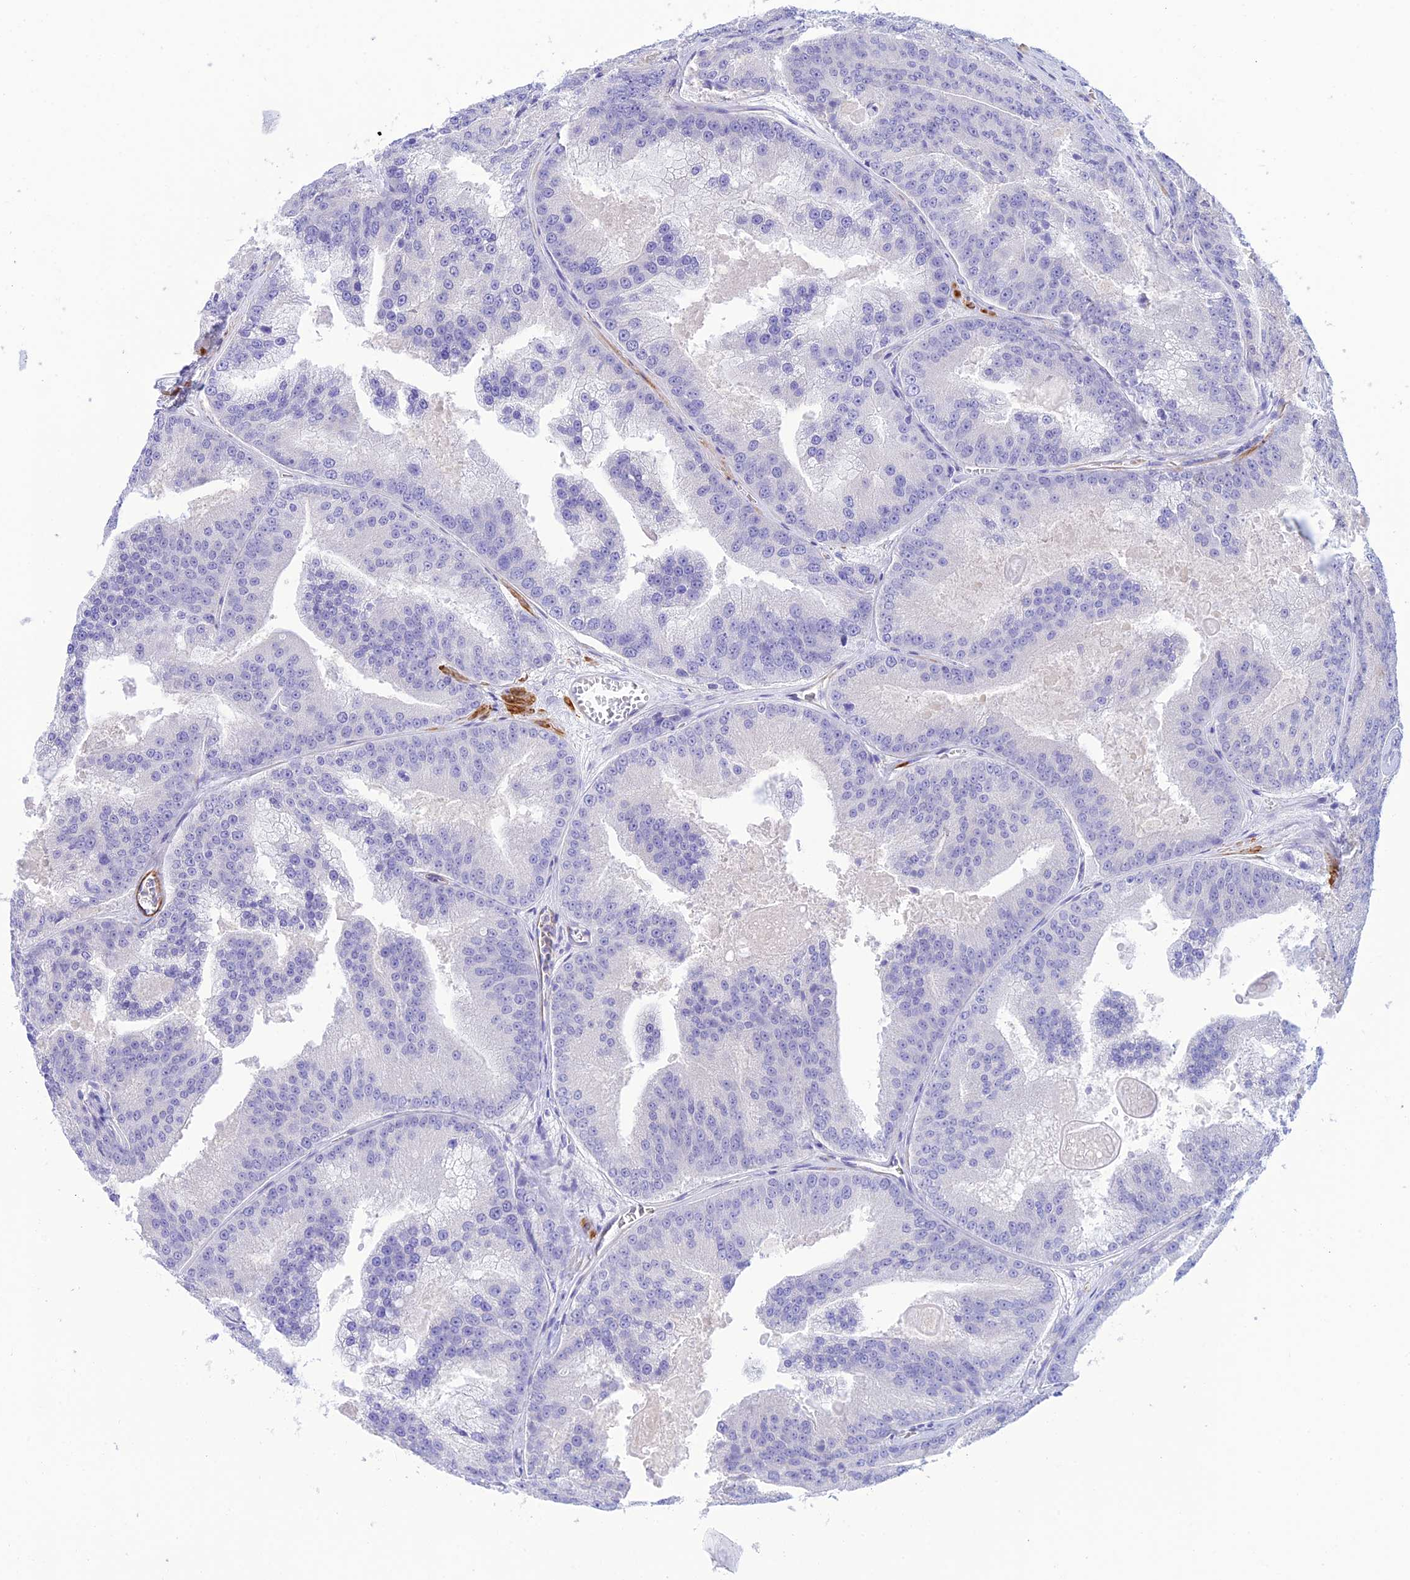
{"staining": {"intensity": "negative", "quantity": "none", "location": "none"}, "tissue": "prostate cancer", "cell_type": "Tumor cells", "image_type": "cancer", "snomed": [{"axis": "morphology", "description": "Adenocarcinoma, High grade"}, {"axis": "topography", "description": "Prostate"}], "caption": "Protein analysis of prostate cancer demonstrates no significant expression in tumor cells.", "gene": "ZDHHC16", "patient": {"sex": "male", "age": 61}}